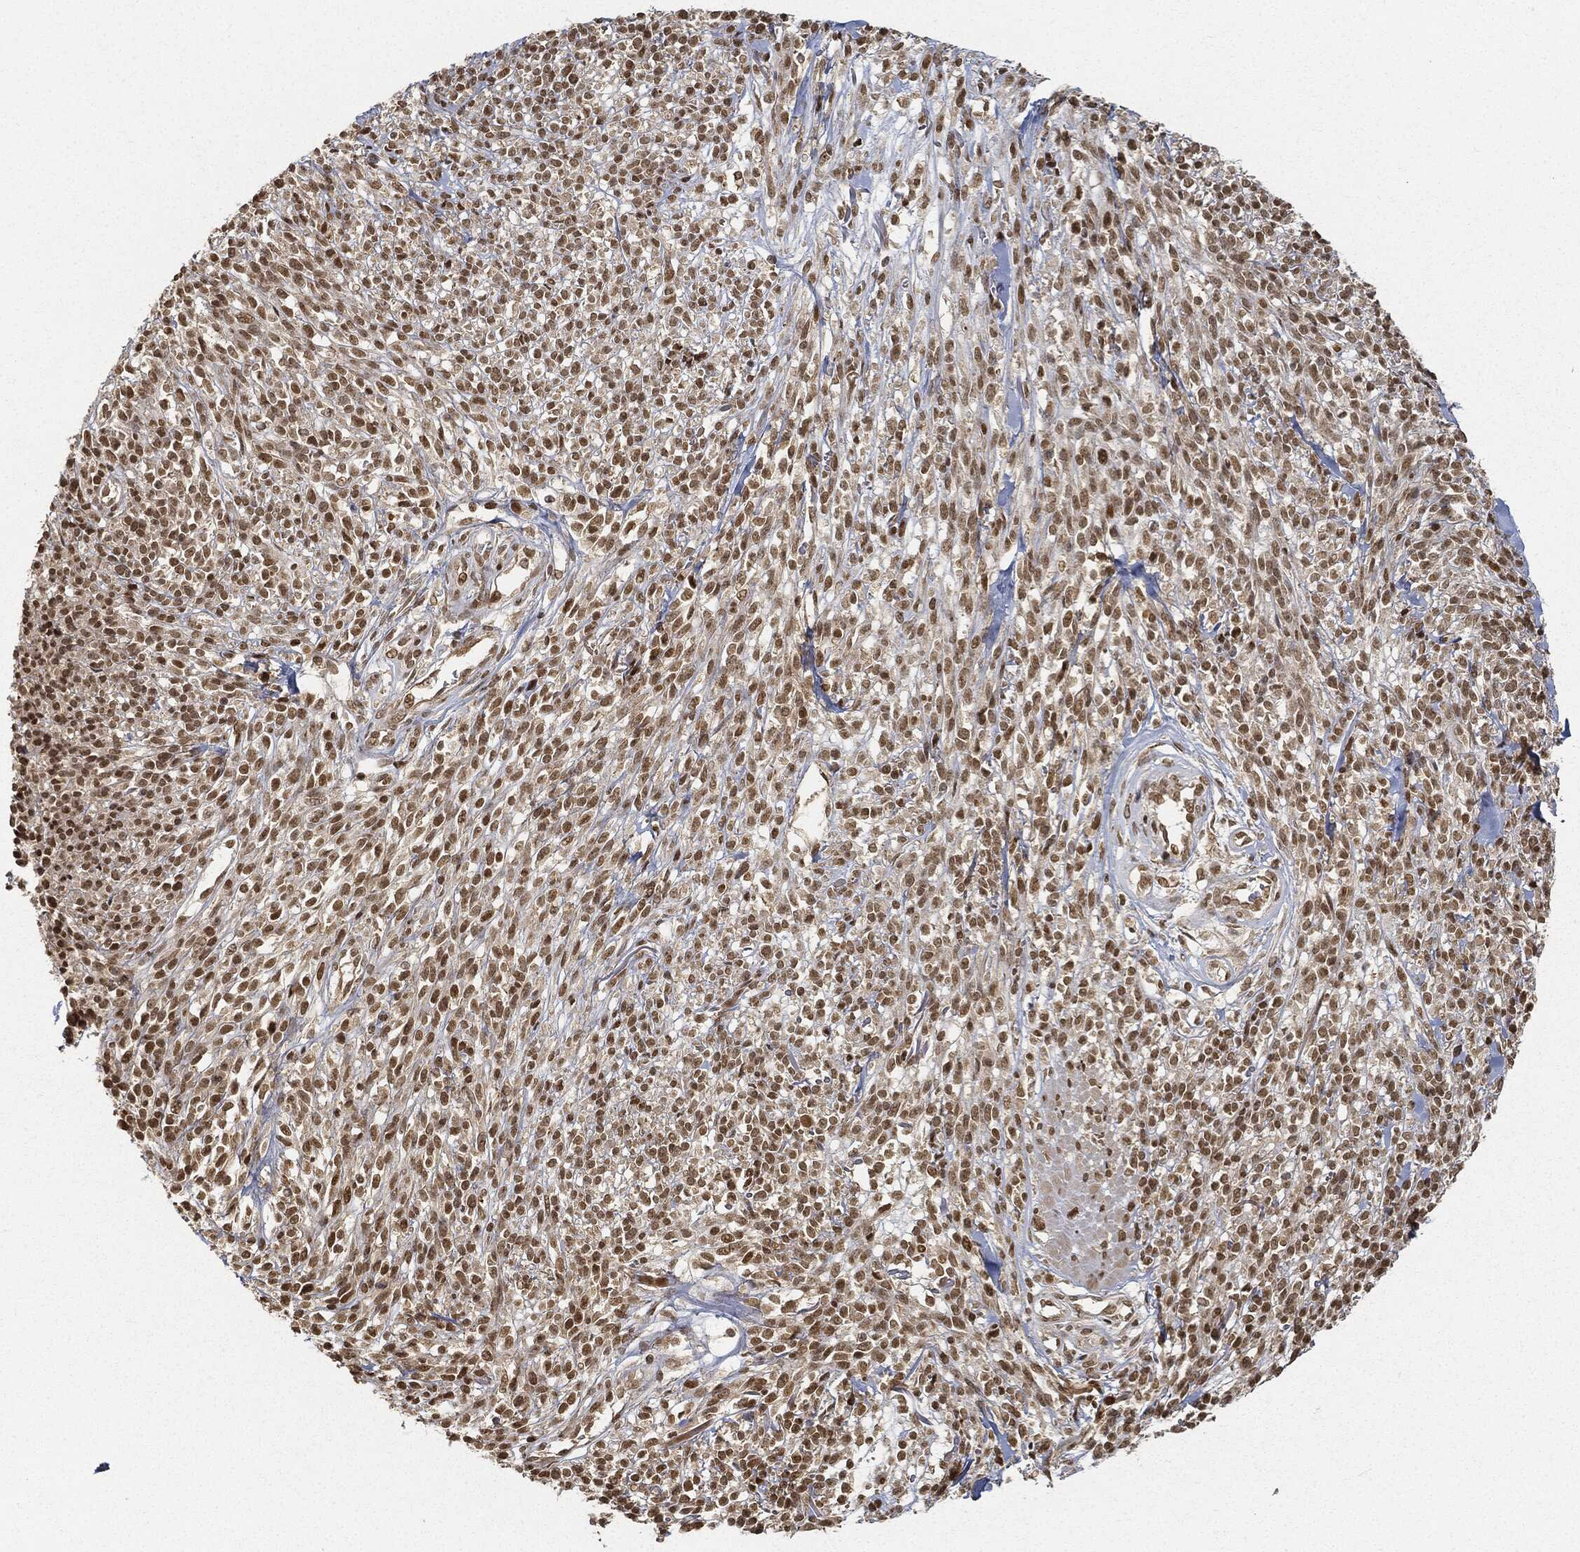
{"staining": {"intensity": "moderate", "quantity": ">75%", "location": "nuclear"}, "tissue": "melanoma", "cell_type": "Tumor cells", "image_type": "cancer", "snomed": [{"axis": "morphology", "description": "Malignant melanoma, NOS"}, {"axis": "topography", "description": "Skin"}, {"axis": "topography", "description": "Skin of trunk"}], "caption": "About >75% of tumor cells in malignant melanoma reveal moderate nuclear protein staining as visualized by brown immunohistochemical staining.", "gene": "CIB1", "patient": {"sex": "male", "age": 74}}